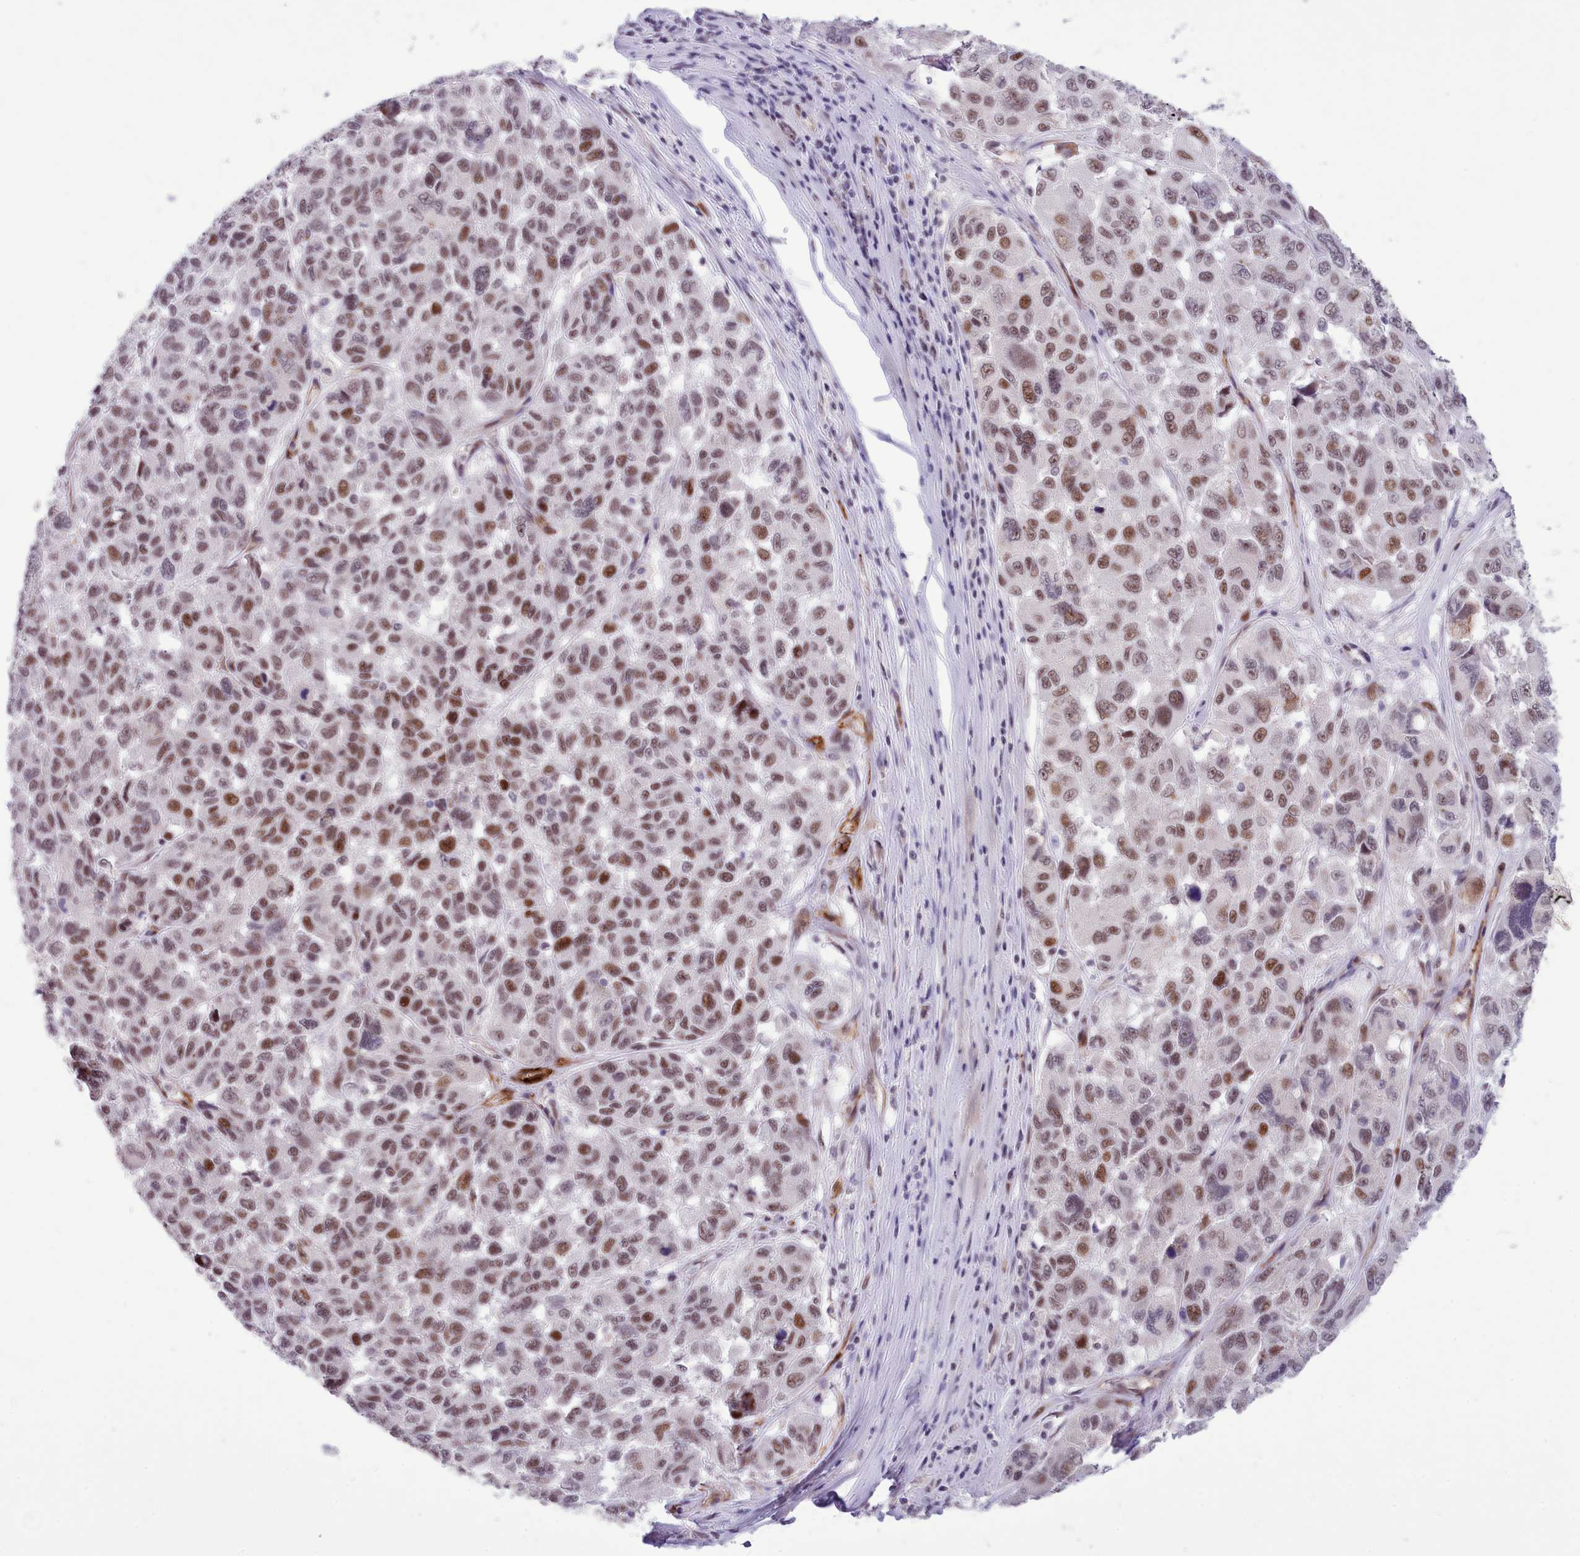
{"staining": {"intensity": "moderate", "quantity": ">75%", "location": "nuclear"}, "tissue": "melanoma", "cell_type": "Tumor cells", "image_type": "cancer", "snomed": [{"axis": "morphology", "description": "Malignant melanoma, NOS"}, {"axis": "topography", "description": "Skin"}], "caption": "Approximately >75% of tumor cells in melanoma show moderate nuclear protein staining as visualized by brown immunohistochemical staining.", "gene": "RFX1", "patient": {"sex": "female", "age": 66}}